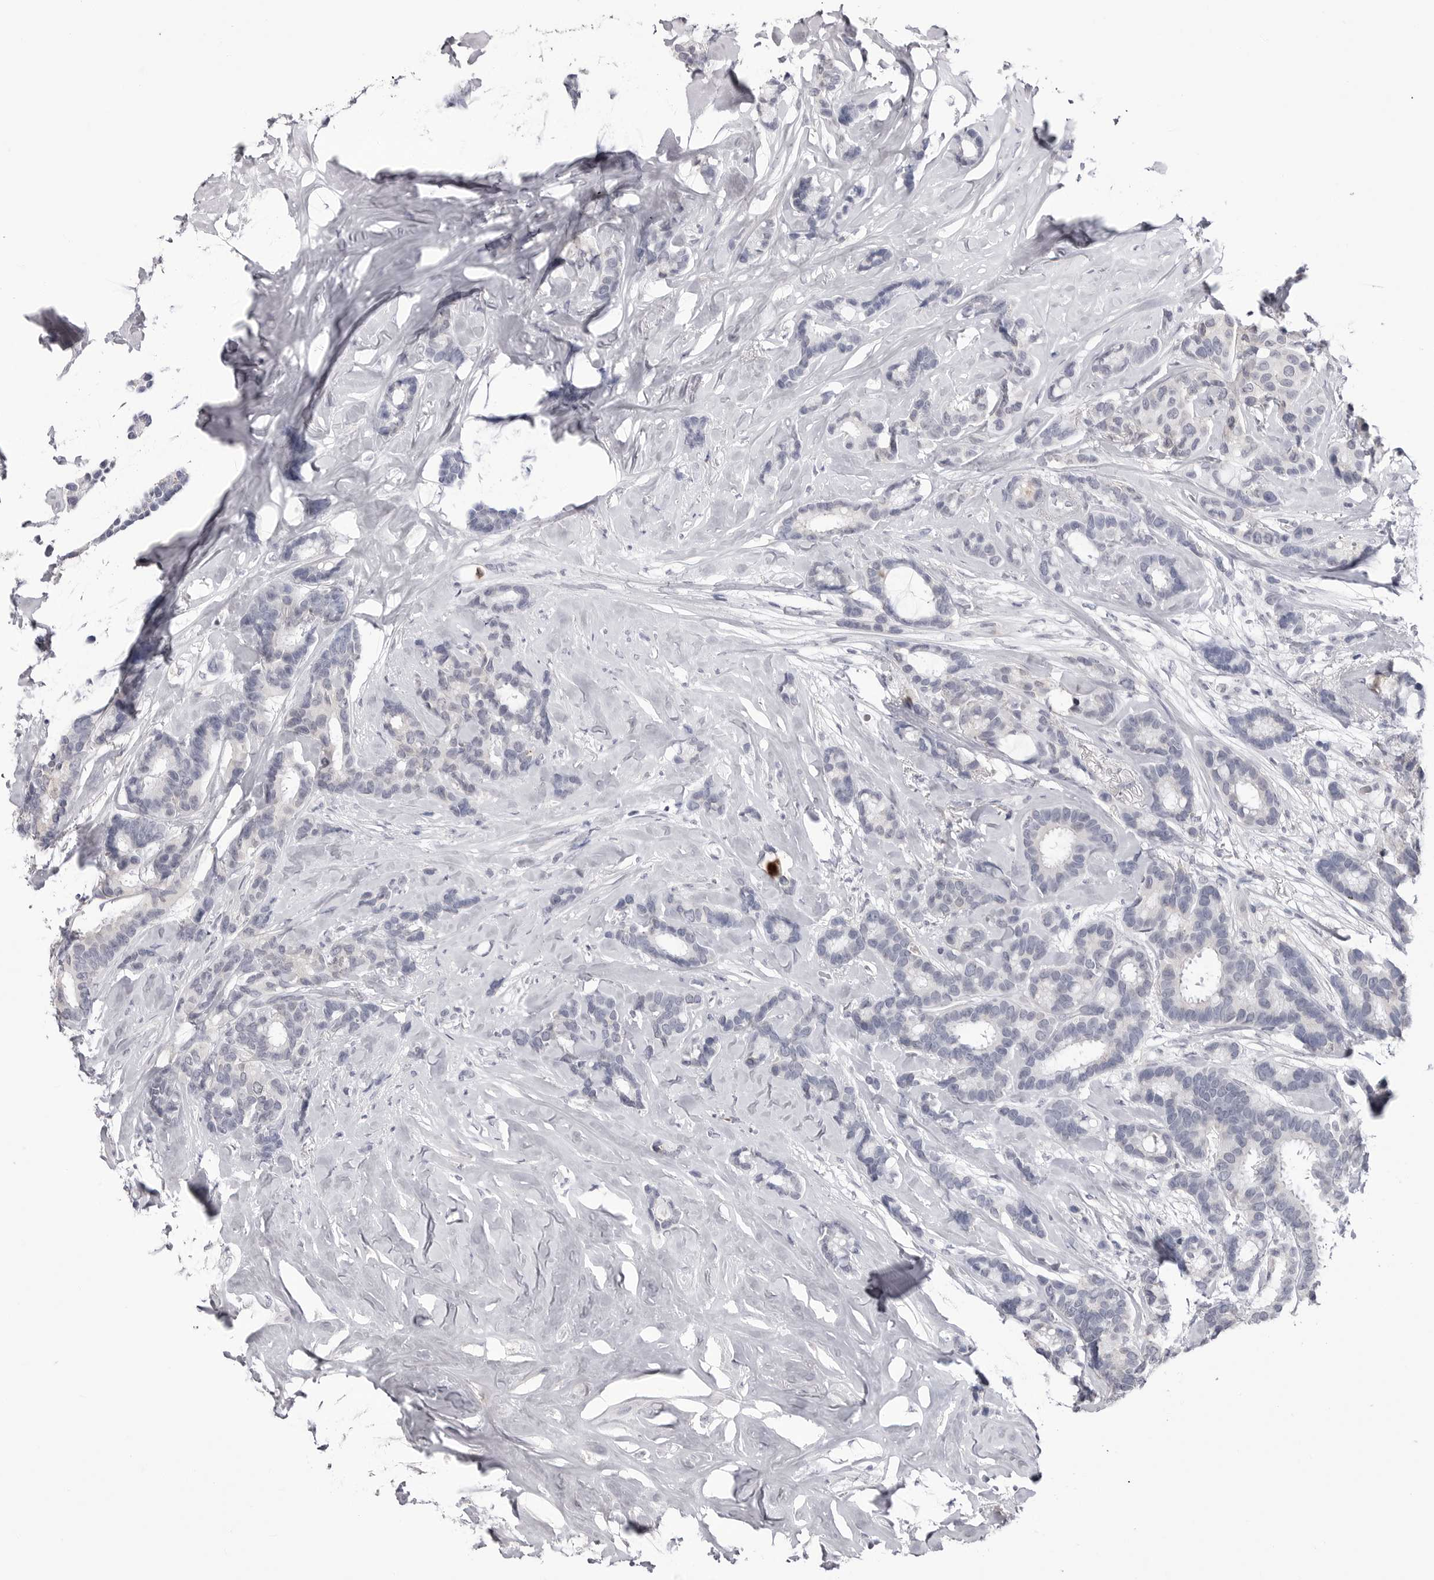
{"staining": {"intensity": "negative", "quantity": "none", "location": "none"}, "tissue": "breast cancer", "cell_type": "Tumor cells", "image_type": "cancer", "snomed": [{"axis": "morphology", "description": "Duct carcinoma"}, {"axis": "topography", "description": "Breast"}], "caption": "Tumor cells are negative for brown protein staining in breast cancer.", "gene": "STAP2", "patient": {"sex": "female", "age": 87}}